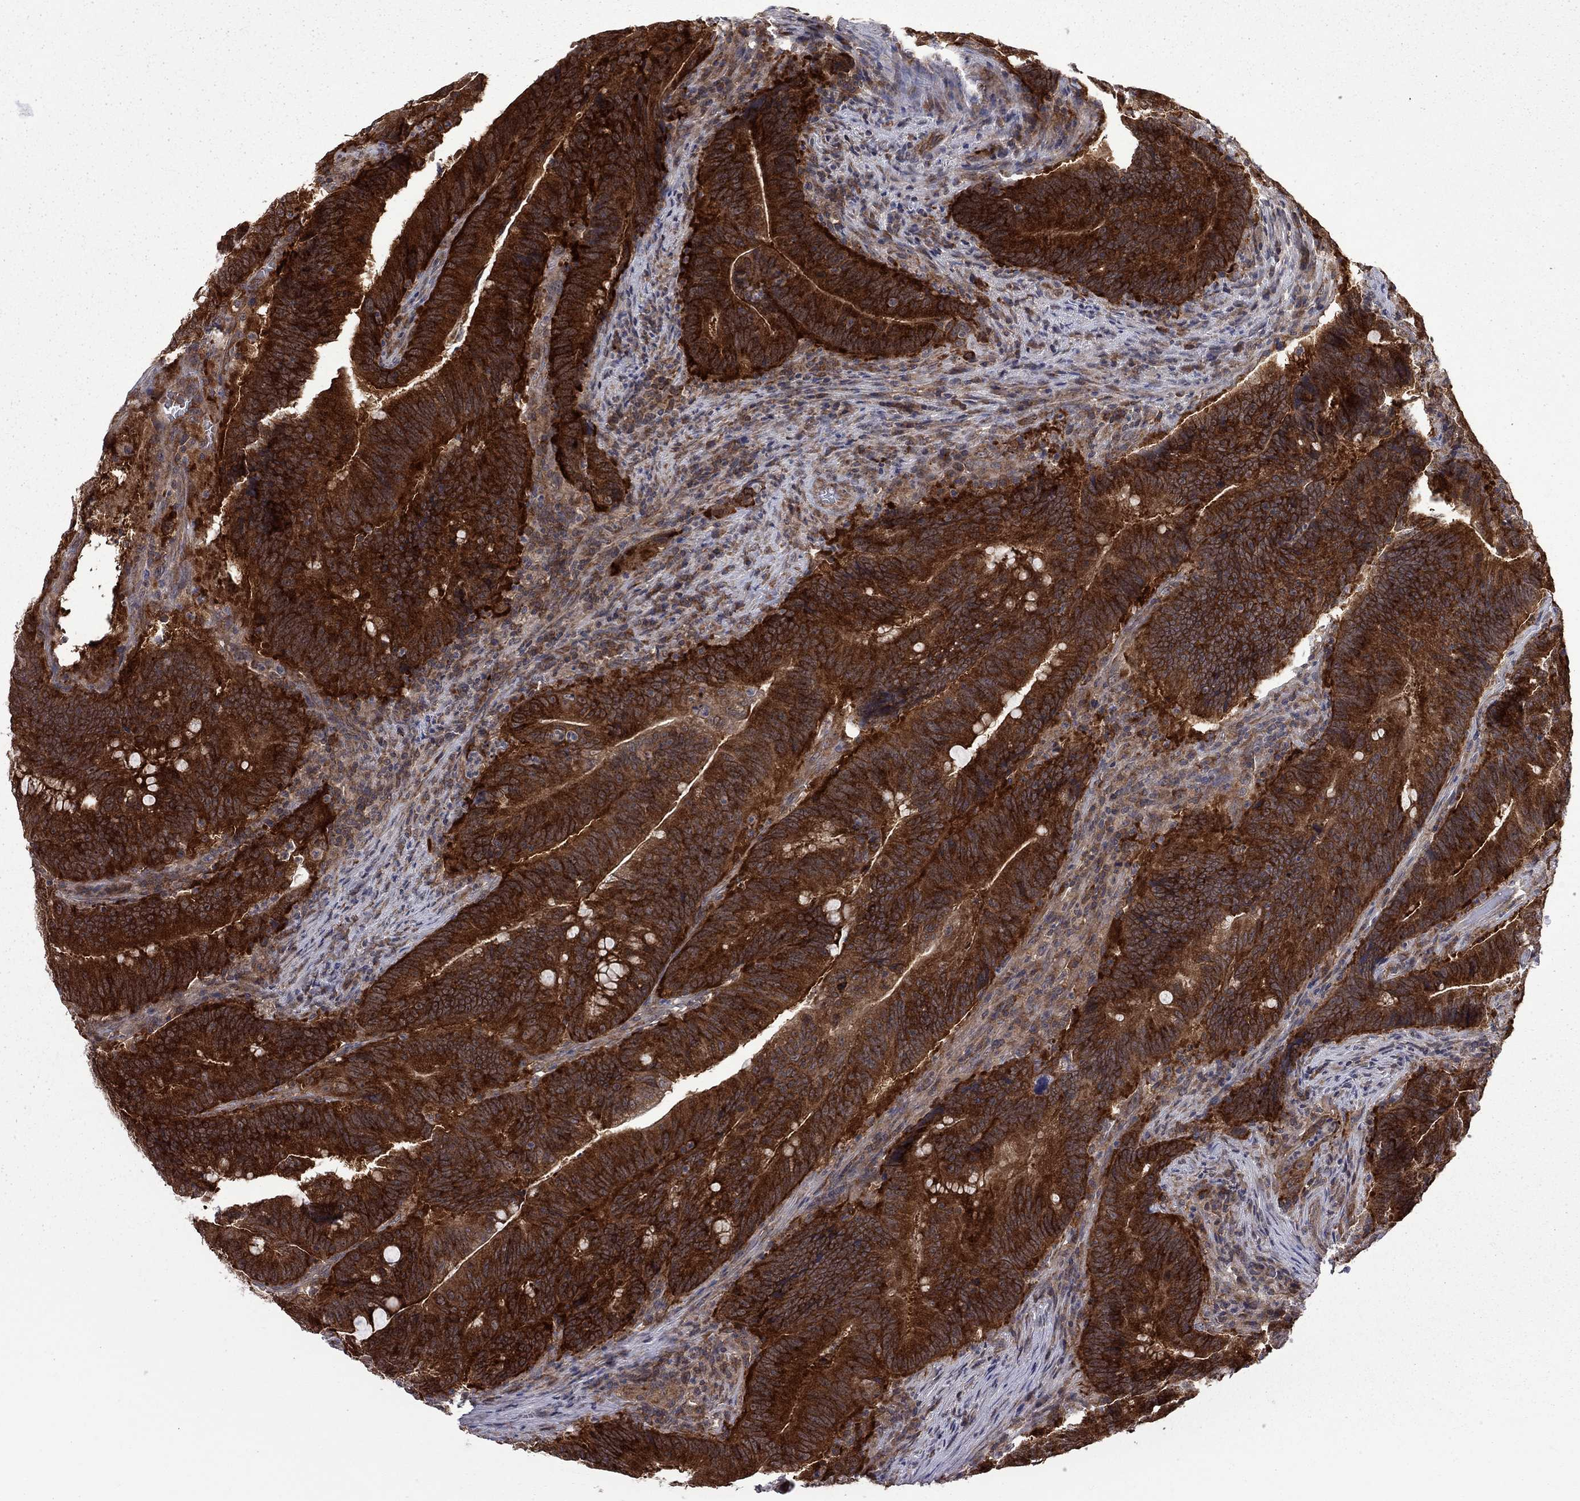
{"staining": {"intensity": "strong", "quantity": ">75%", "location": "cytoplasmic/membranous"}, "tissue": "colorectal cancer", "cell_type": "Tumor cells", "image_type": "cancer", "snomed": [{"axis": "morphology", "description": "Adenocarcinoma, NOS"}, {"axis": "topography", "description": "Colon"}], "caption": "Brown immunohistochemical staining in colorectal adenocarcinoma exhibits strong cytoplasmic/membranous staining in approximately >75% of tumor cells. (brown staining indicates protein expression, while blue staining denotes nuclei).", "gene": "NAA50", "patient": {"sex": "female", "age": 87}}